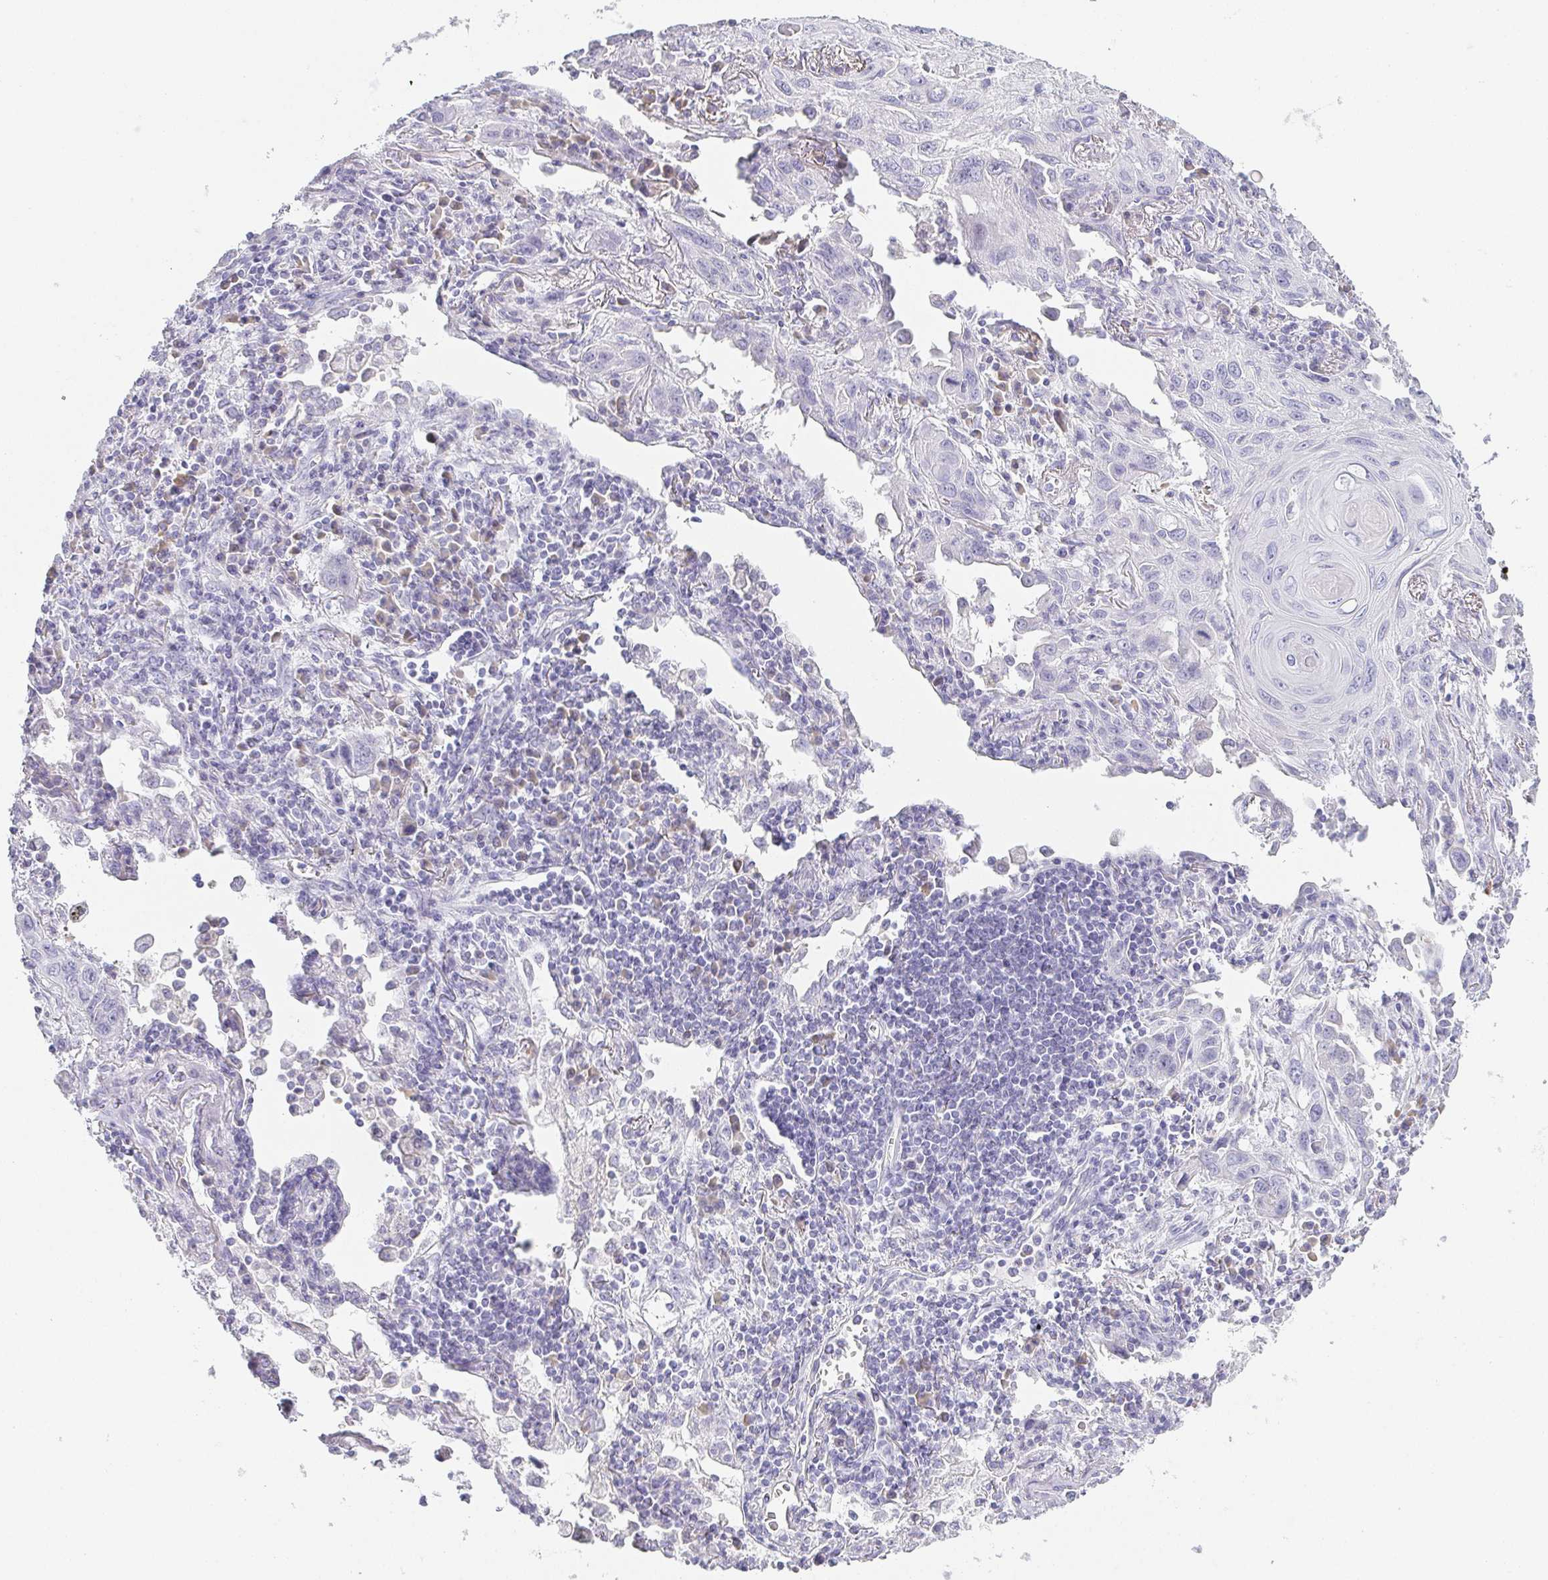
{"staining": {"intensity": "negative", "quantity": "none", "location": "none"}, "tissue": "lung cancer", "cell_type": "Tumor cells", "image_type": "cancer", "snomed": [{"axis": "morphology", "description": "Squamous cell carcinoma, NOS"}, {"axis": "topography", "description": "Lung"}], "caption": "Tumor cells are negative for brown protein staining in lung squamous cell carcinoma.", "gene": "PRR27", "patient": {"sex": "male", "age": 79}}